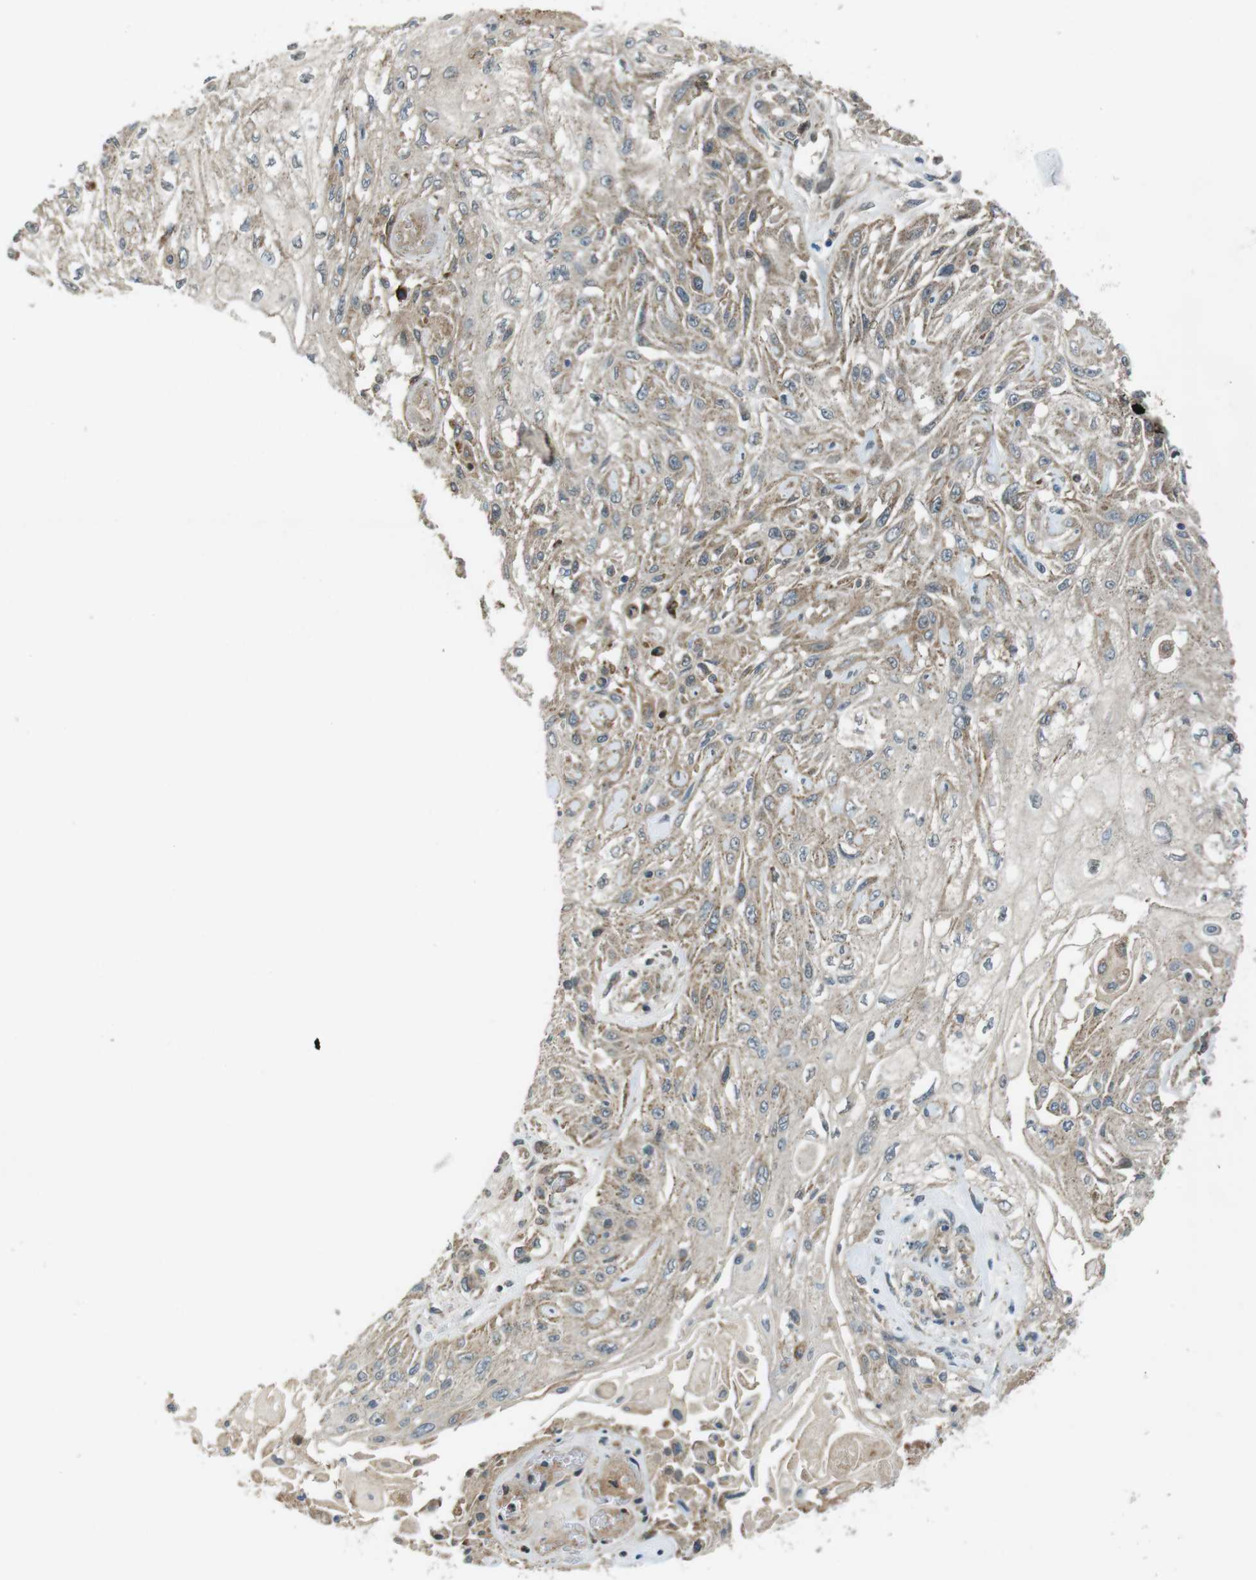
{"staining": {"intensity": "weak", "quantity": "25%-75%", "location": "cytoplasmic/membranous"}, "tissue": "skin cancer", "cell_type": "Tumor cells", "image_type": "cancer", "snomed": [{"axis": "morphology", "description": "Squamous cell carcinoma, NOS"}, {"axis": "topography", "description": "Skin"}], "caption": "The image shows immunohistochemical staining of skin cancer. There is weak cytoplasmic/membranous expression is appreciated in approximately 25%-75% of tumor cells.", "gene": "IFFO2", "patient": {"sex": "male", "age": 75}}